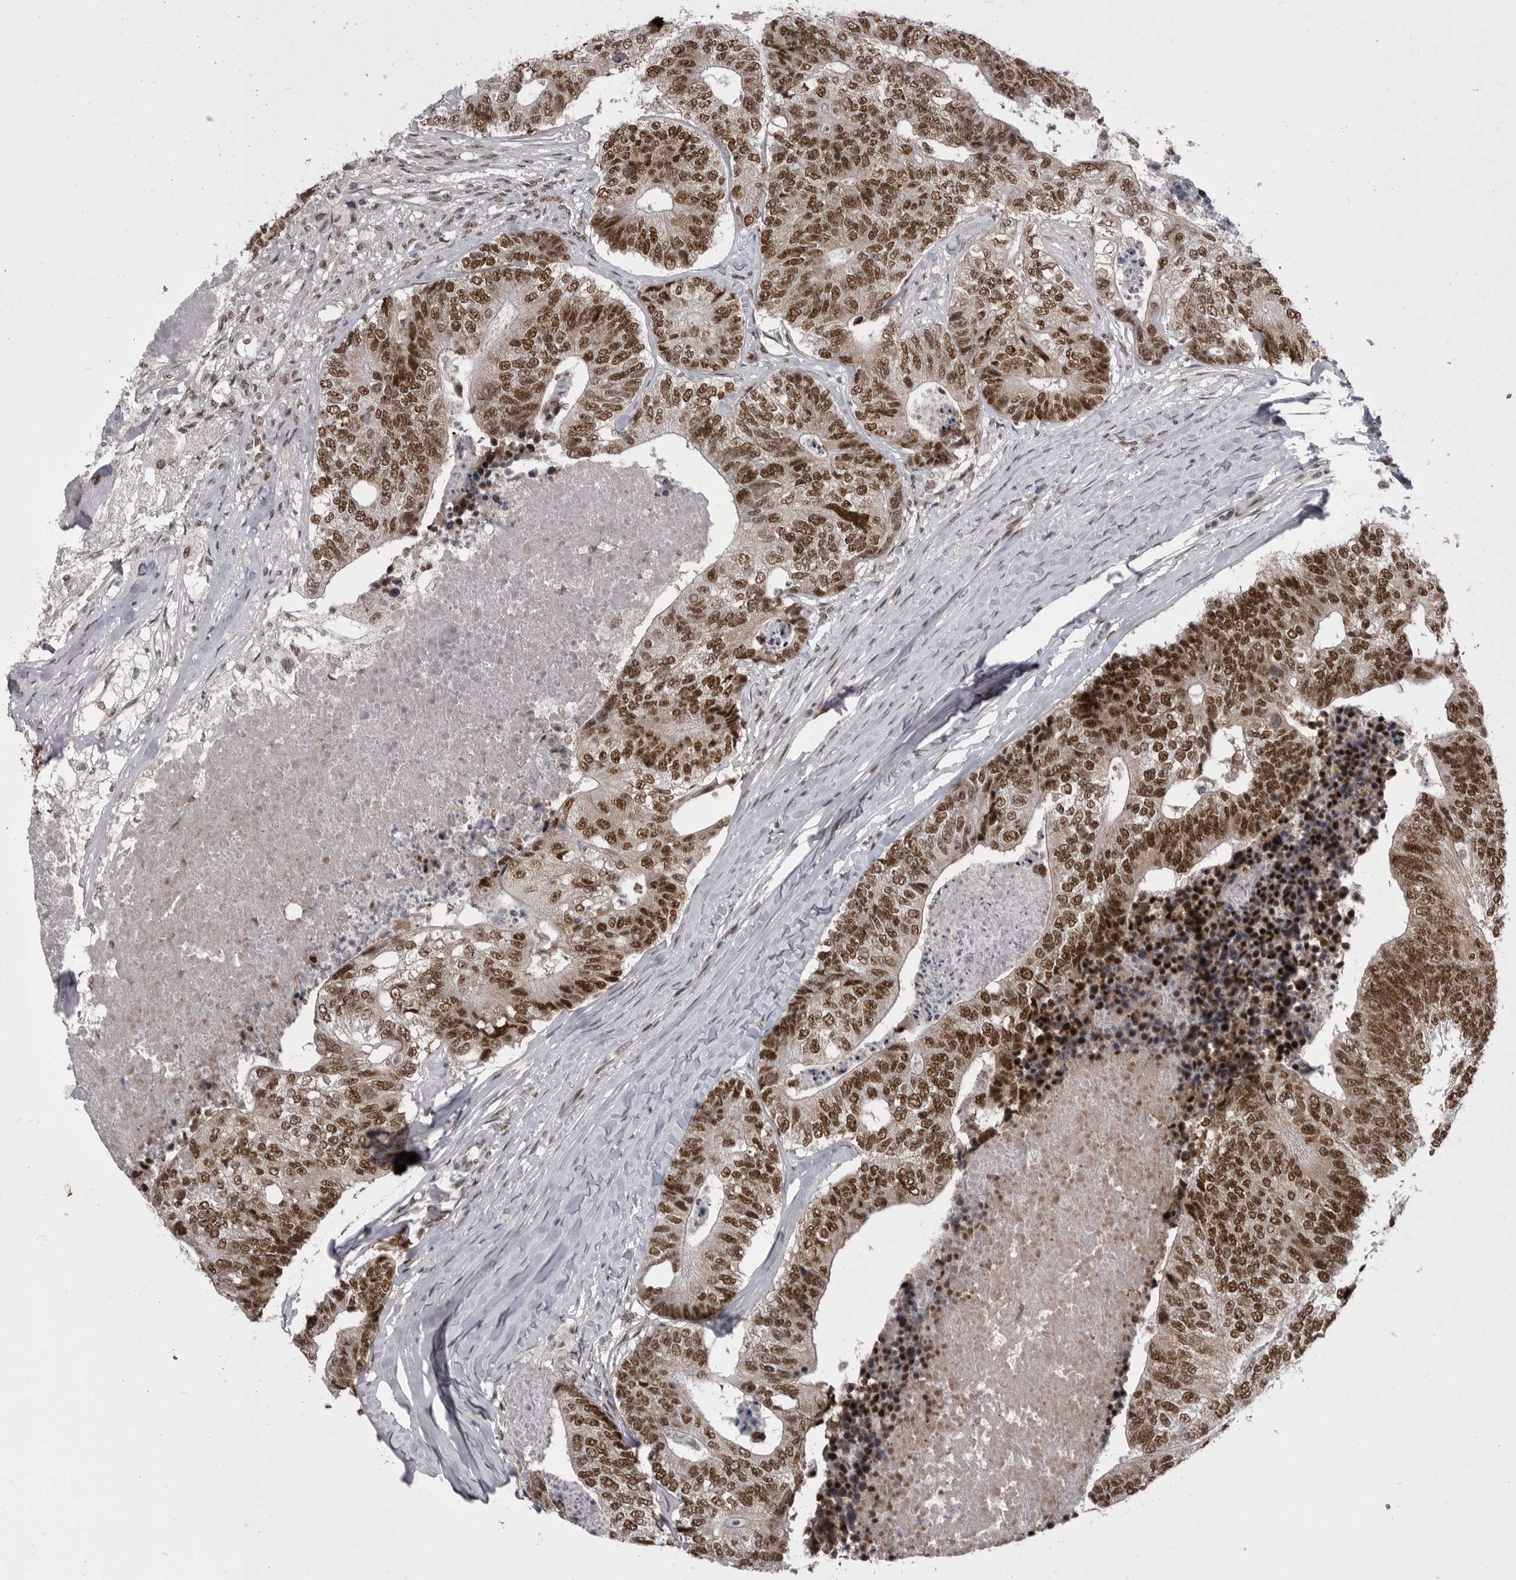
{"staining": {"intensity": "strong", "quantity": ">75%", "location": "nuclear"}, "tissue": "colorectal cancer", "cell_type": "Tumor cells", "image_type": "cancer", "snomed": [{"axis": "morphology", "description": "Adenocarcinoma, NOS"}, {"axis": "topography", "description": "Colon"}], "caption": "Approximately >75% of tumor cells in colorectal cancer exhibit strong nuclear protein expression as visualized by brown immunohistochemical staining.", "gene": "MEPCE", "patient": {"sex": "female", "age": 67}}